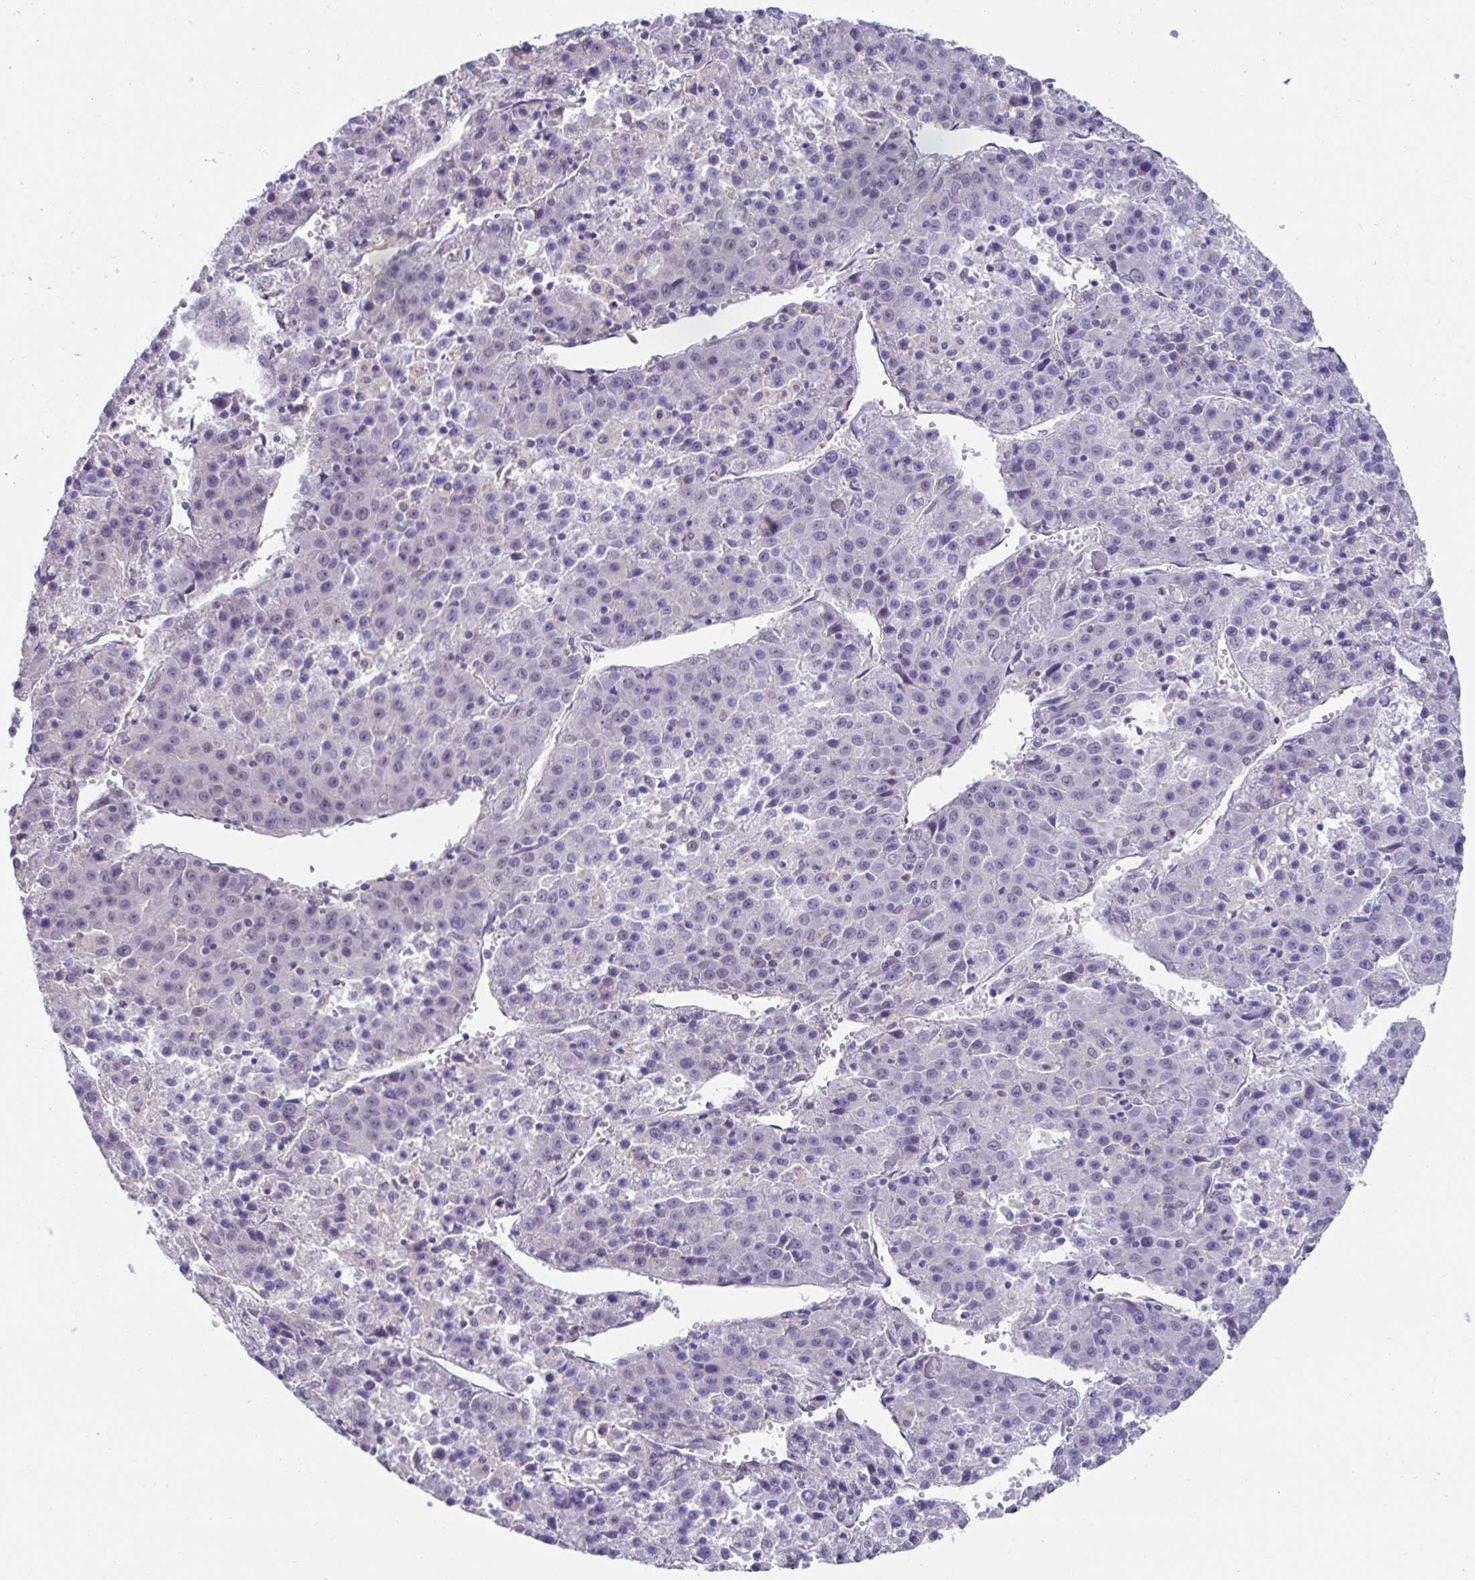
{"staining": {"intensity": "negative", "quantity": "none", "location": "none"}, "tissue": "liver cancer", "cell_type": "Tumor cells", "image_type": "cancer", "snomed": [{"axis": "morphology", "description": "Carcinoma, Hepatocellular, NOS"}, {"axis": "topography", "description": "Liver"}], "caption": "An image of human liver cancer is negative for staining in tumor cells.", "gene": "CXCR1", "patient": {"sex": "female", "age": 53}}